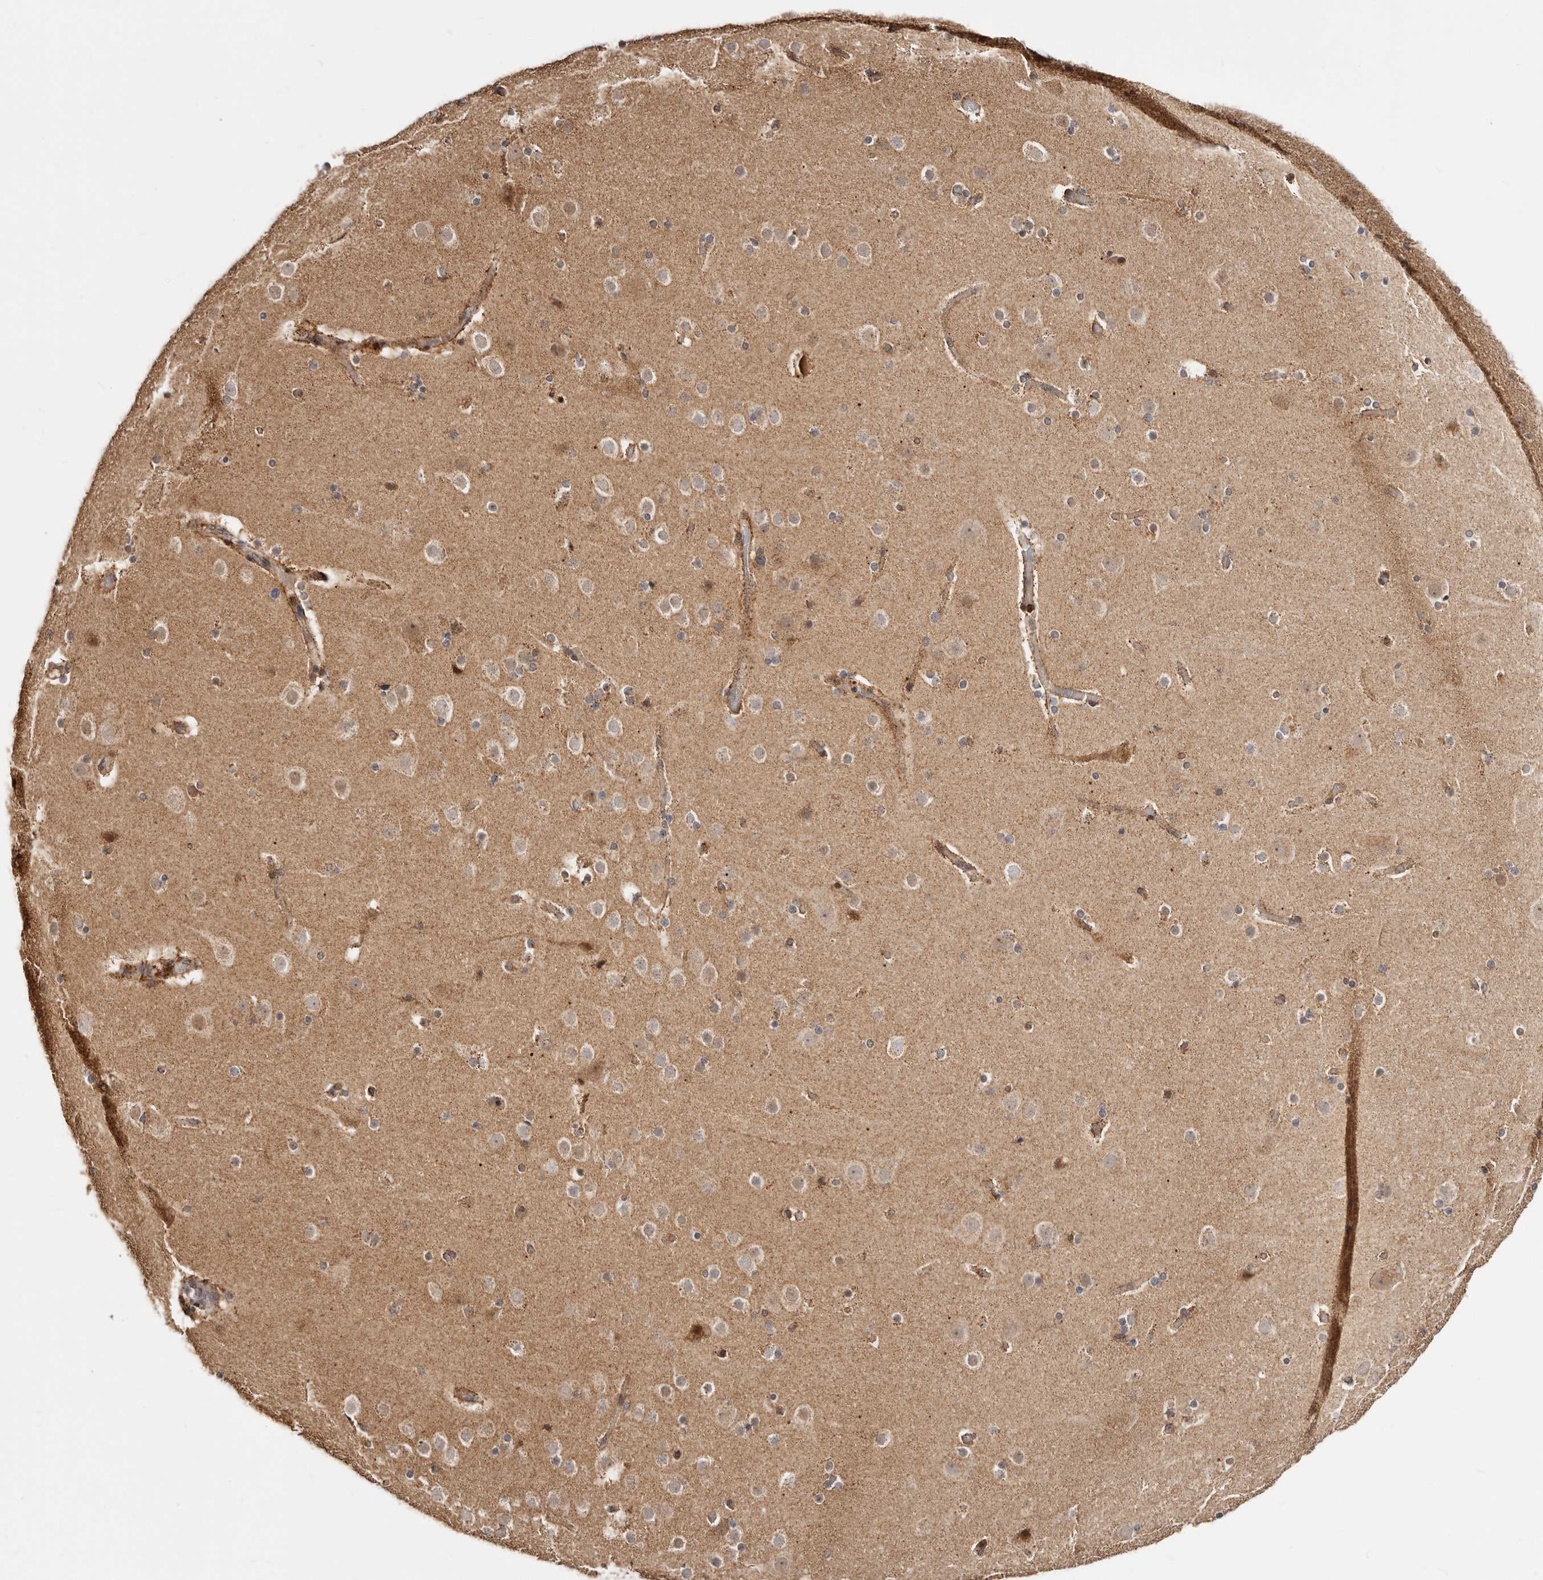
{"staining": {"intensity": "moderate", "quantity": ">75%", "location": "cytoplasmic/membranous"}, "tissue": "cerebral cortex", "cell_type": "Endothelial cells", "image_type": "normal", "snomed": [{"axis": "morphology", "description": "Normal tissue, NOS"}, {"axis": "topography", "description": "Cerebral cortex"}], "caption": "Protein staining of unremarkable cerebral cortex exhibits moderate cytoplasmic/membranous positivity in approximately >75% of endothelial cells.", "gene": "SEC14L1", "patient": {"sex": "male", "age": 57}}